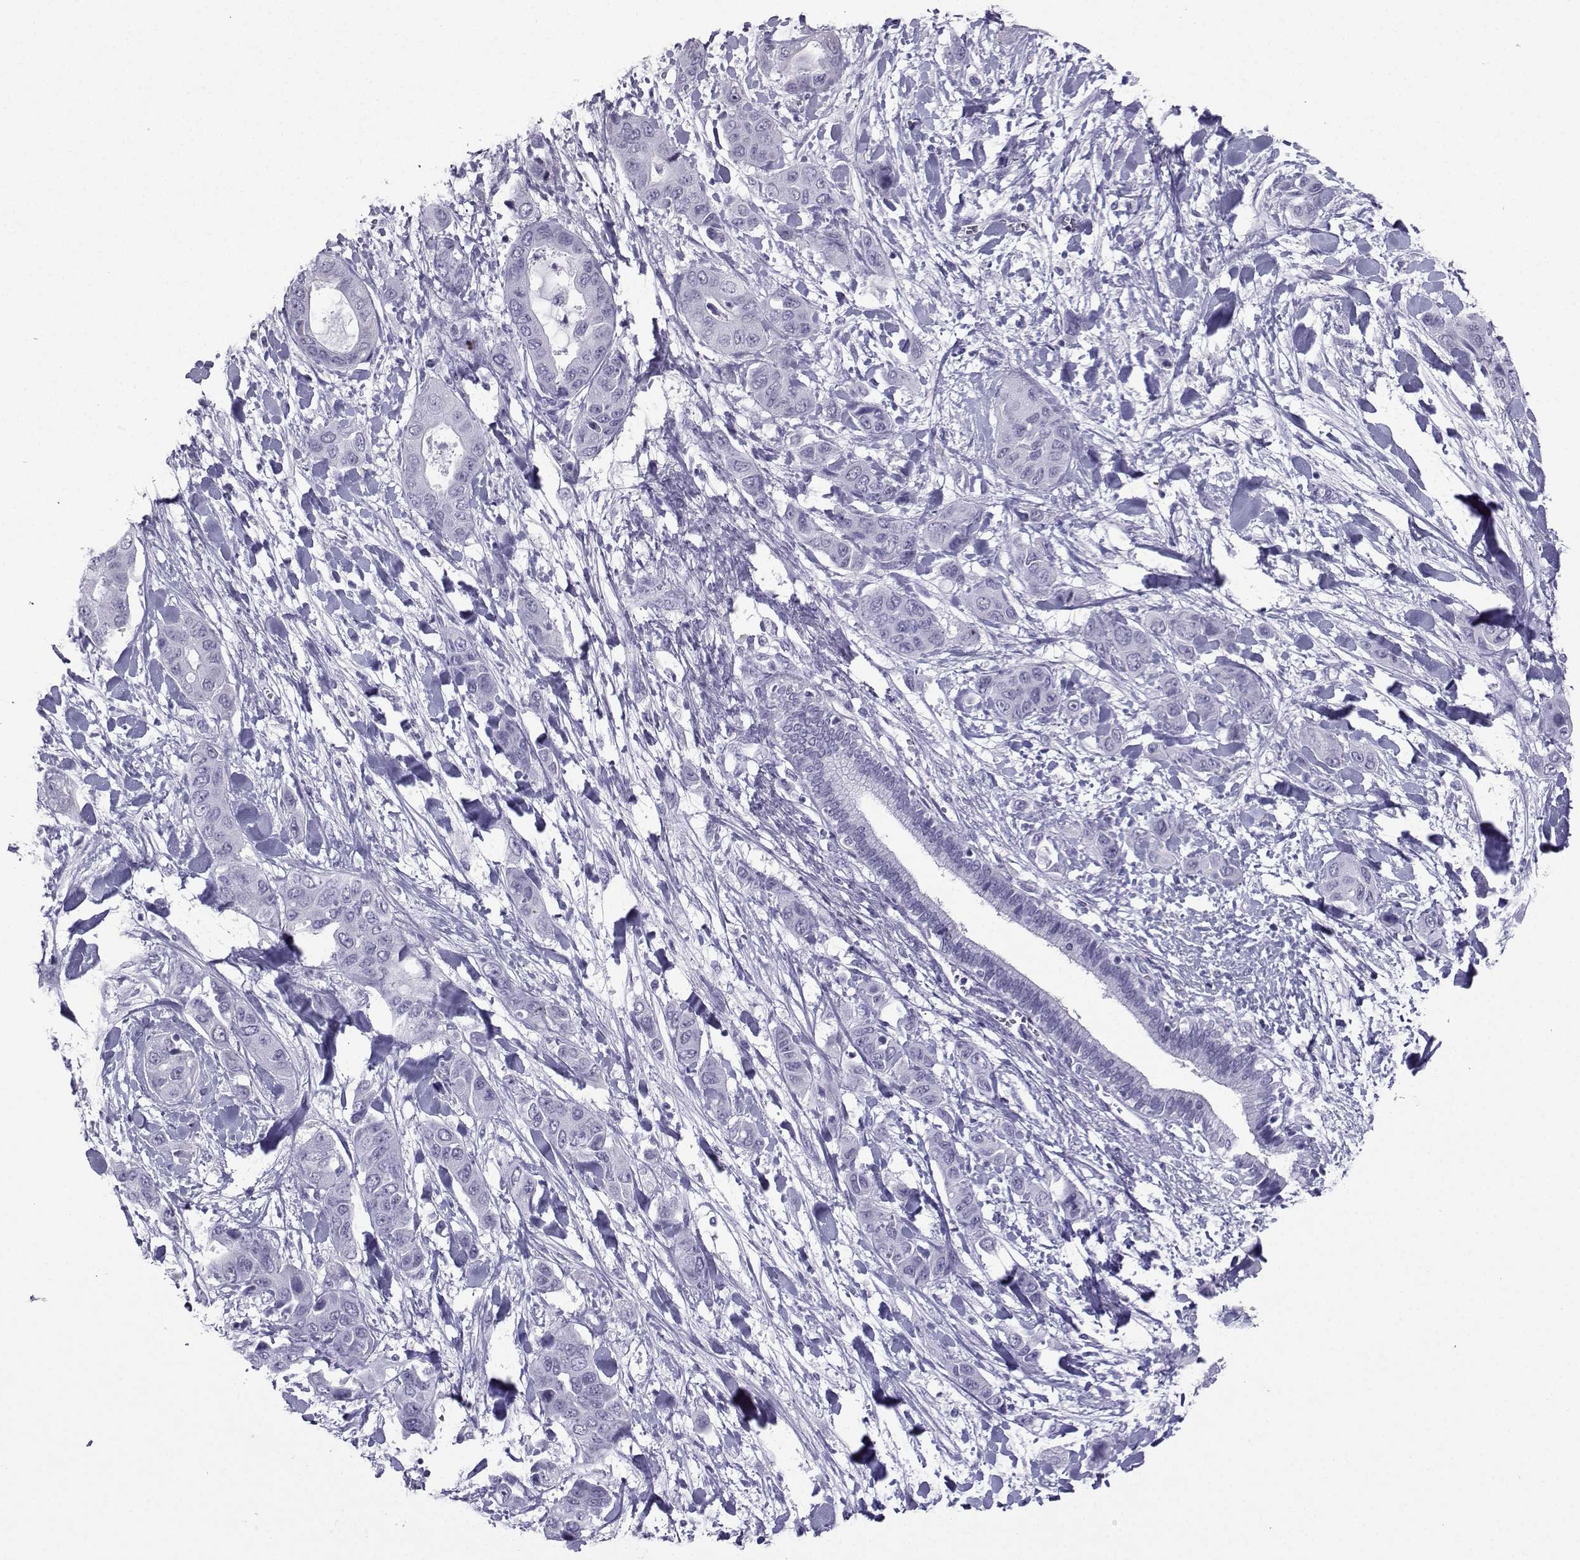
{"staining": {"intensity": "negative", "quantity": "none", "location": "none"}, "tissue": "liver cancer", "cell_type": "Tumor cells", "image_type": "cancer", "snomed": [{"axis": "morphology", "description": "Cholangiocarcinoma"}, {"axis": "topography", "description": "Liver"}], "caption": "The photomicrograph shows no significant positivity in tumor cells of liver cholangiocarcinoma. (Stains: DAB IHC with hematoxylin counter stain, Microscopy: brightfield microscopy at high magnification).", "gene": "LORICRIN", "patient": {"sex": "female", "age": 52}}